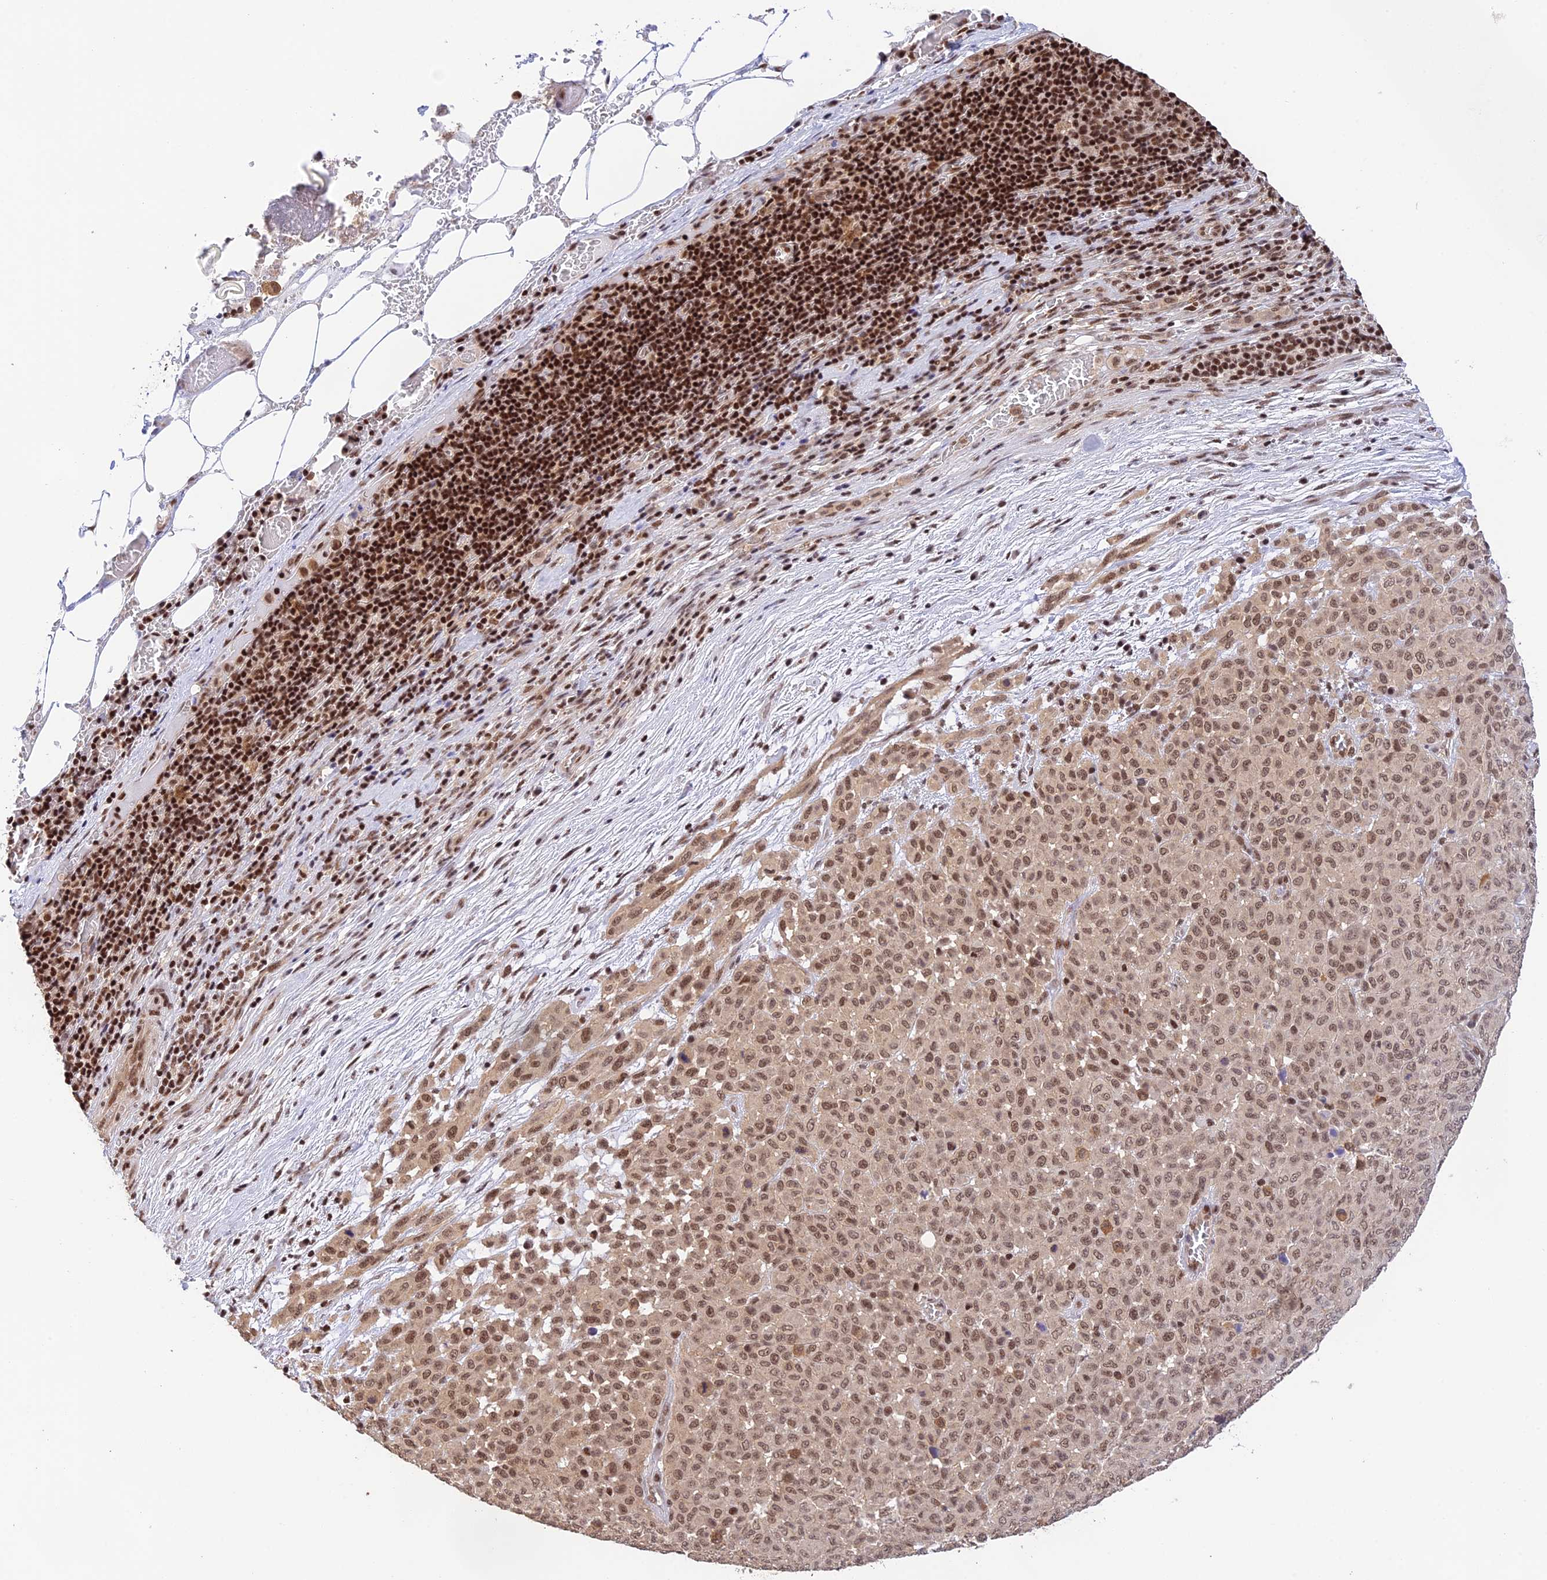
{"staining": {"intensity": "moderate", "quantity": ">75%", "location": "nuclear"}, "tissue": "melanoma", "cell_type": "Tumor cells", "image_type": "cancer", "snomed": [{"axis": "morphology", "description": "Malignant melanoma, Metastatic site"}, {"axis": "topography", "description": "Skin"}], "caption": "Malignant melanoma (metastatic site) tissue demonstrates moderate nuclear staining in approximately >75% of tumor cells, visualized by immunohistochemistry.", "gene": "THAP11", "patient": {"sex": "female", "age": 81}}